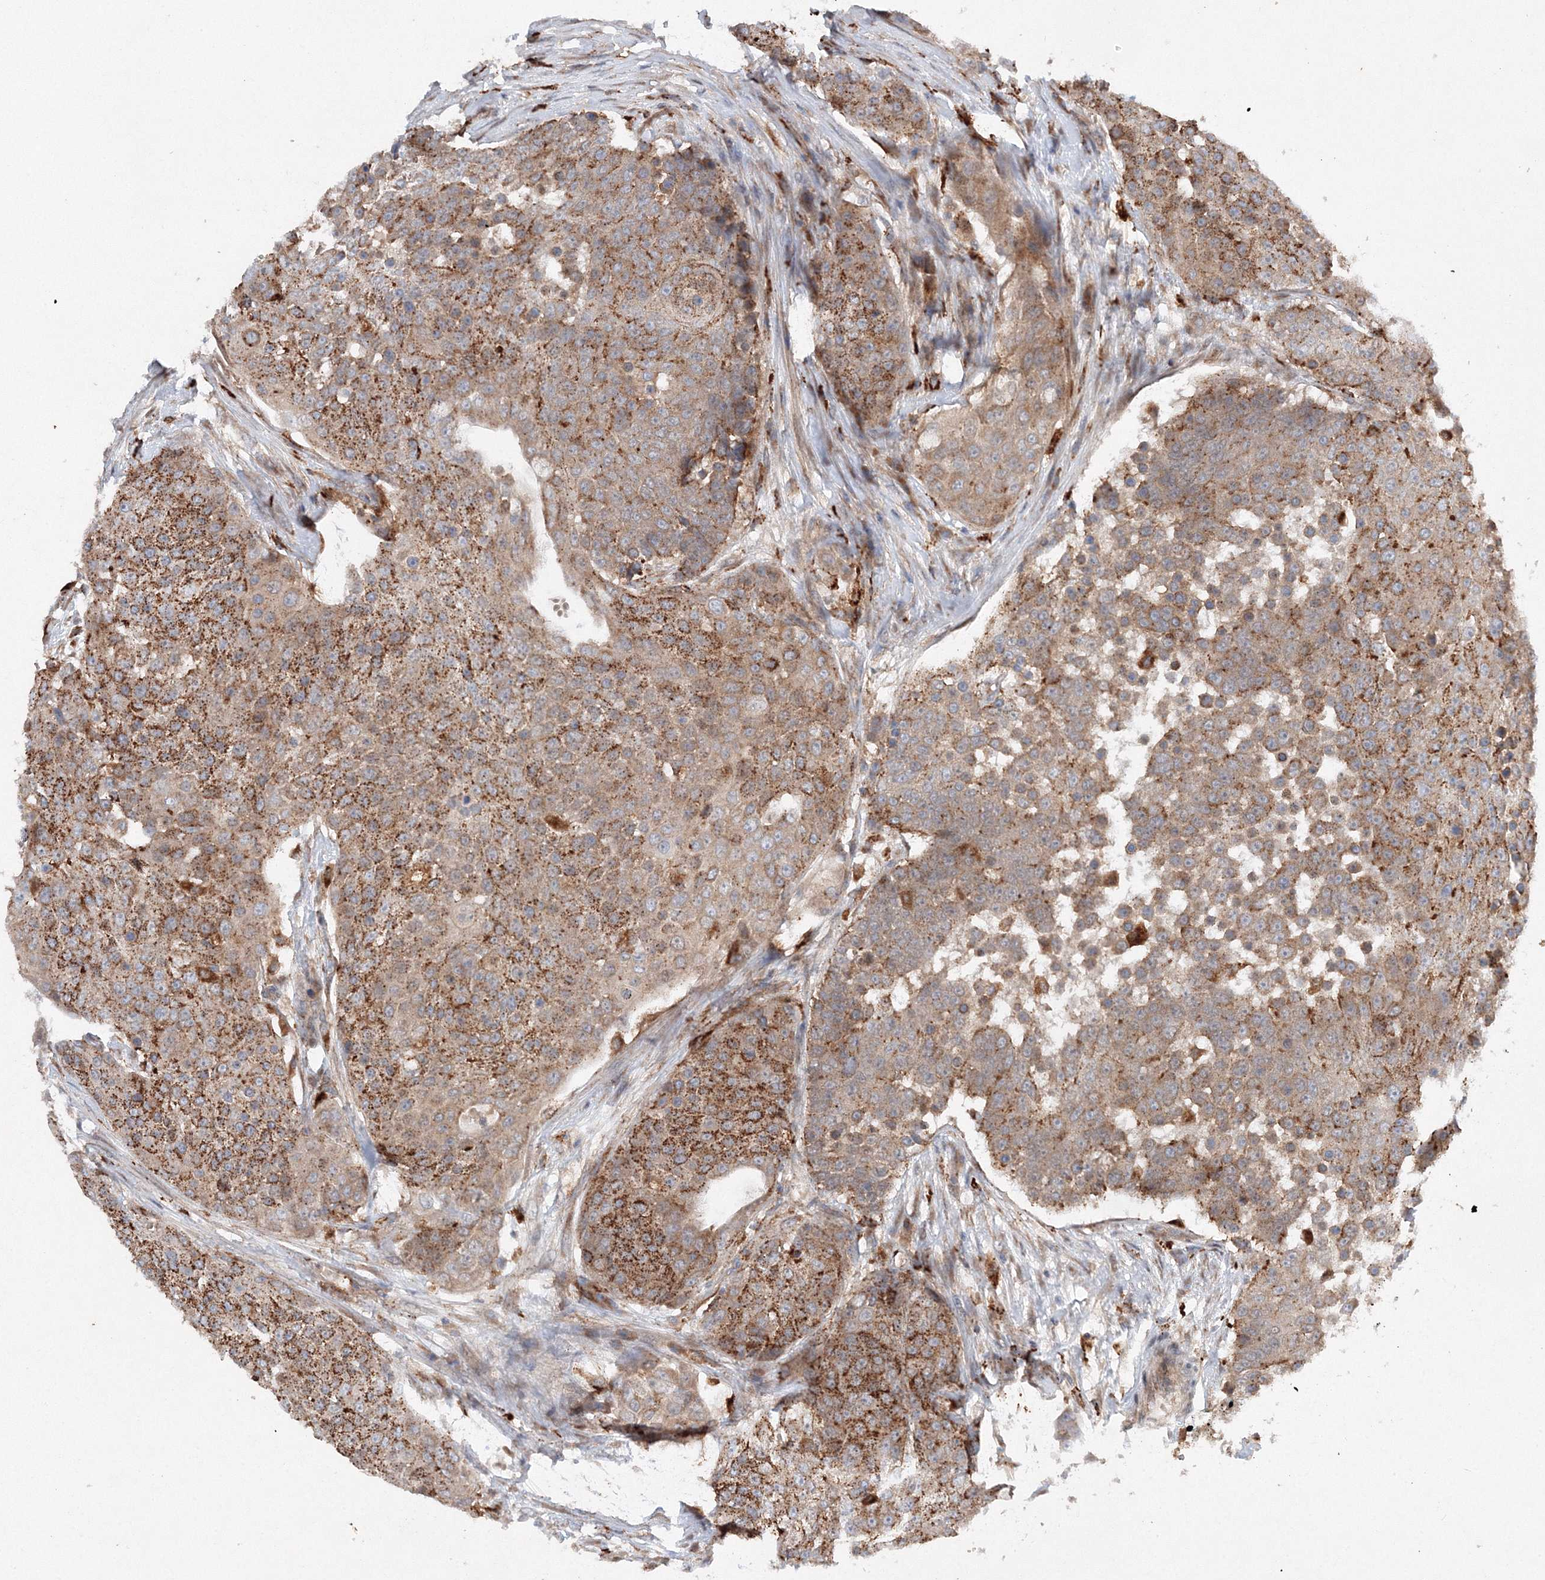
{"staining": {"intensity": "moderate", "quantity": ">75%", "location": "cytoplasmic/membranous"}, "tissue": "urothelial cancer", "cell_type": "Tumor cells", "image_type": "cancer", "snomed": [{"axis": "morphology", "description": "Urothelial carcinoma, High grade"}, {"axis": "topography", "description": "Urinary bladder"}], "caption": "Immunohistochemical staining of urothelial cancer exhibits medium levels of moderate cytoplasmic/membranous protein positivity in approximately >75% of tumor cells.", "gene": "SLC36A1", "patient": {"sex": "female", "age": 63}}